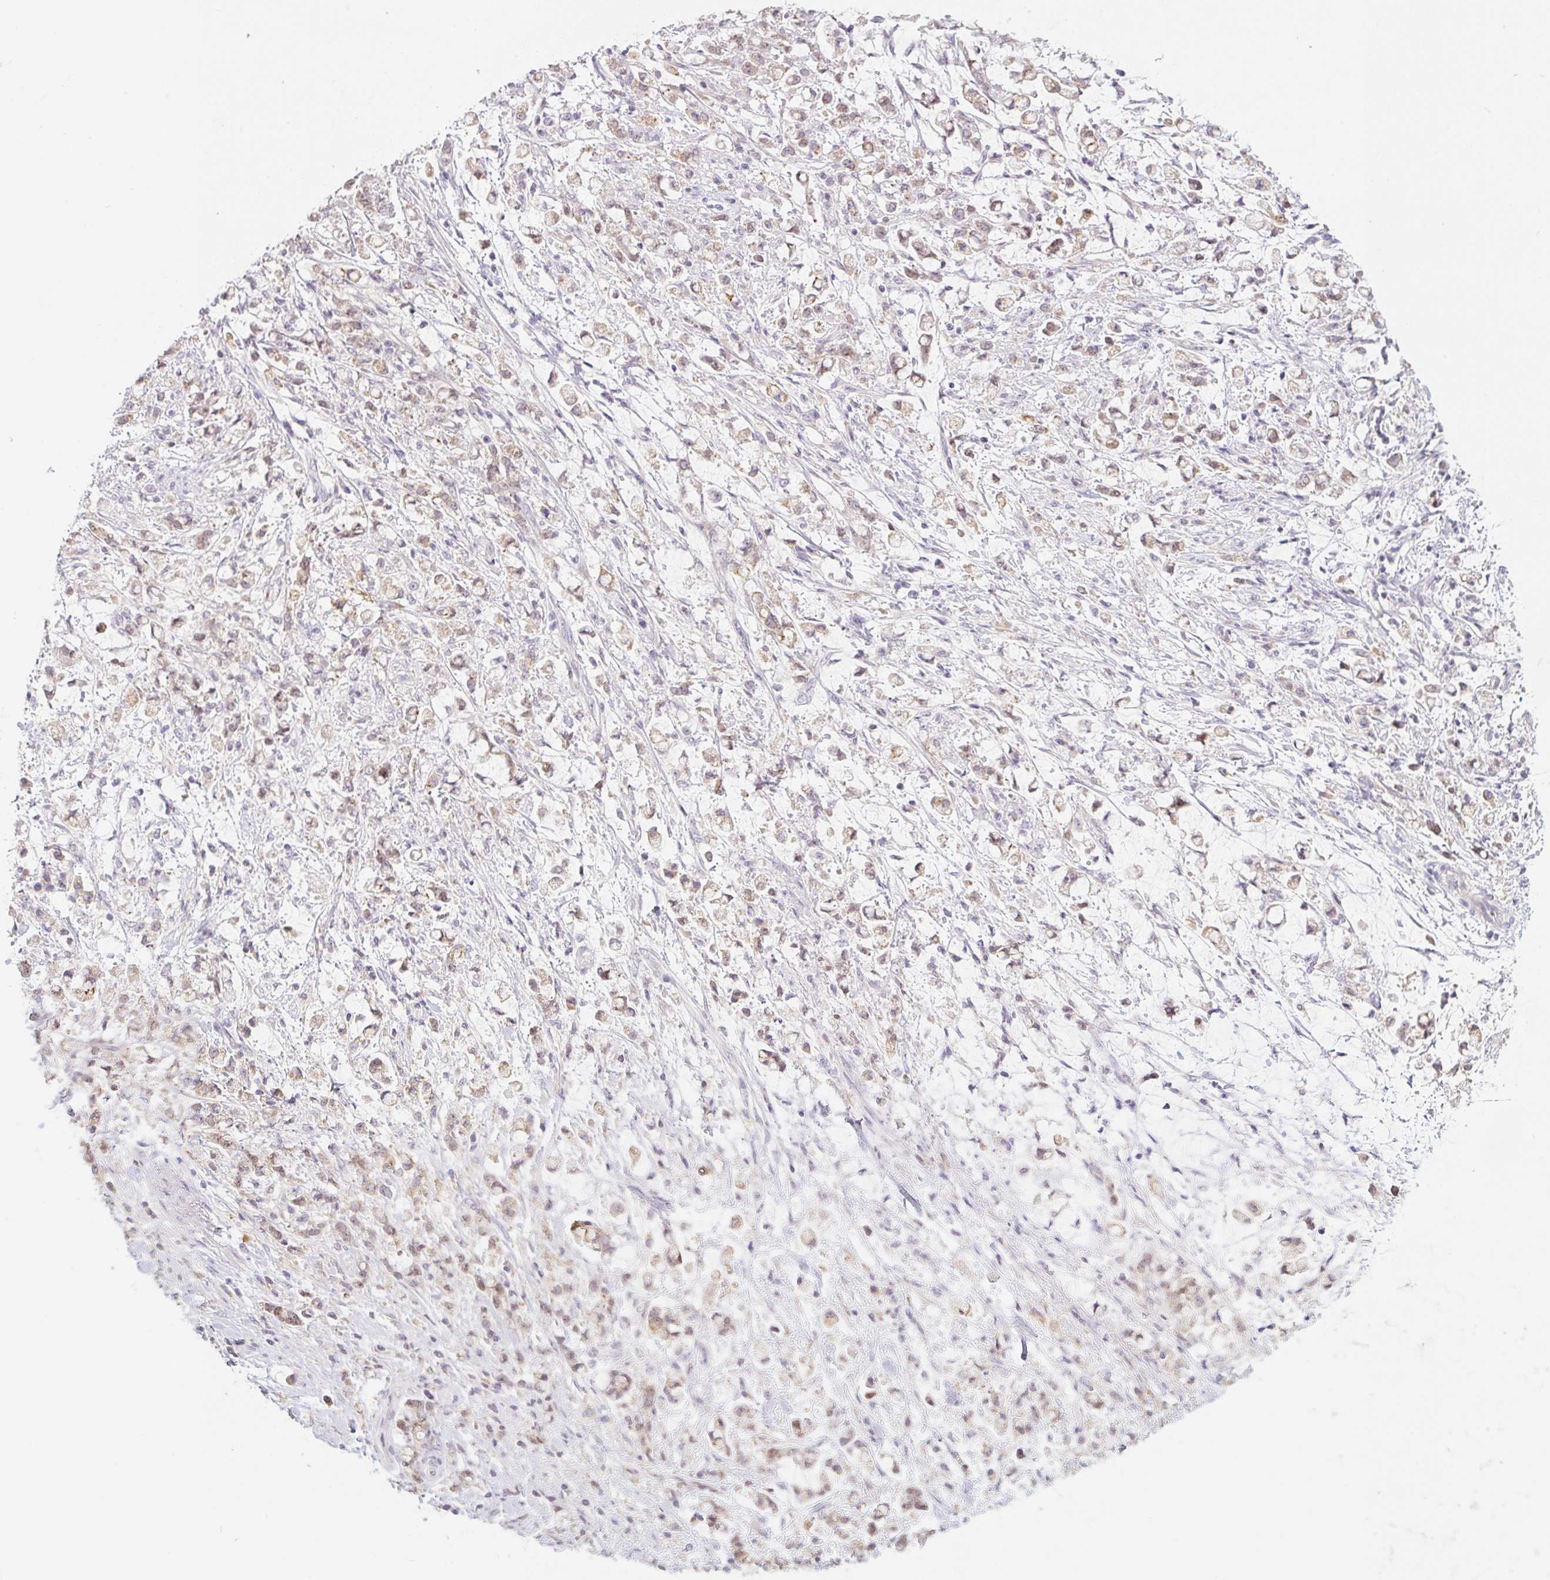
{"staining": {"intensity": "weak", "quantity": "25%-75%", "location": "cytoplasmic/membranous,nuclear"}, "tissue": "stomach cancer", "cell_type": "Tumor cells", "image_type": "cancer", "snomed": [{"axis": "morphology", "description": "Adenocarcinoma, NOS"}, {"axis": "topography", "description": "Stomach"}], "caption": "IHC image of stomach cancer stained for a protein (brown), which shows low levels of weak cytoplasmic/membranous and nuclear staining in about 25%-75% of tumor cells.", "gene": "MIA2", "patient": {"sex": "female", "age": 60}}